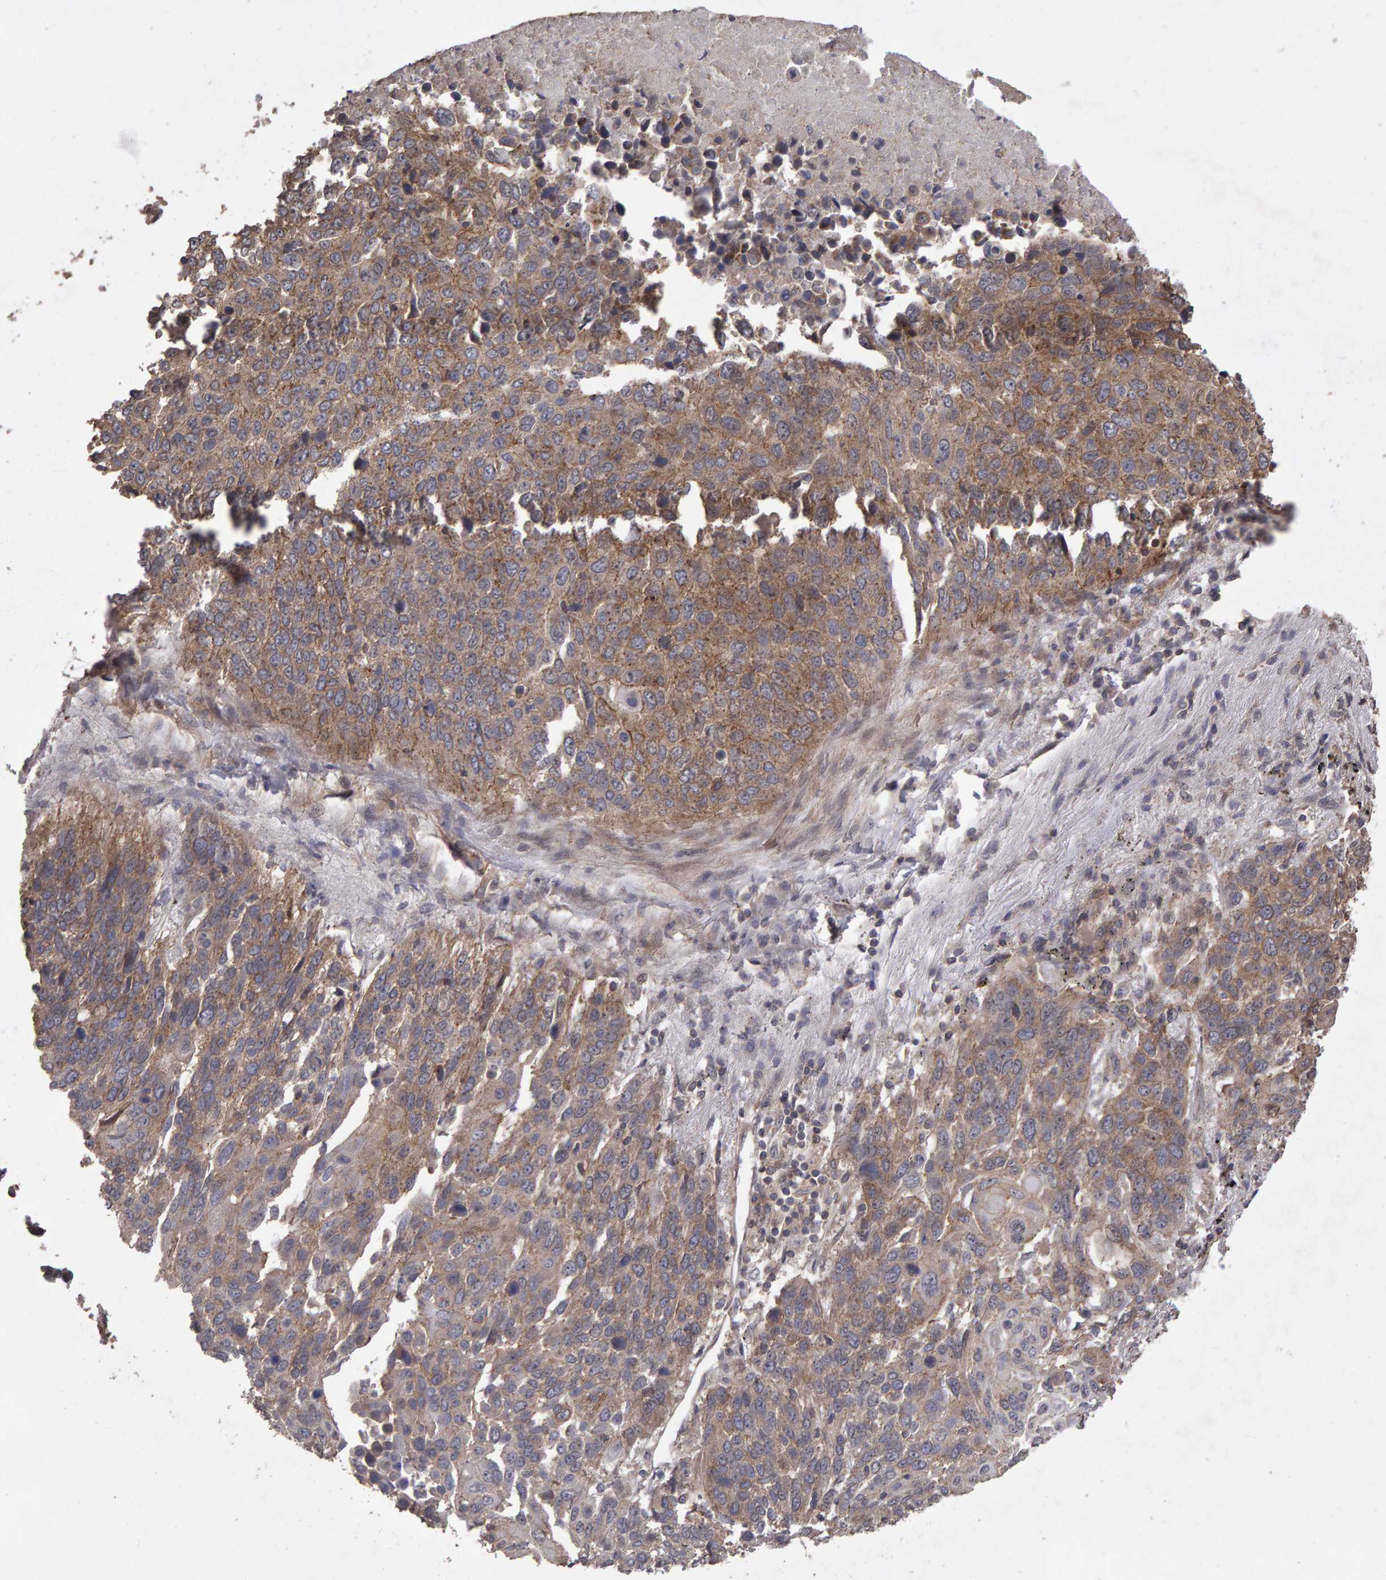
{"staining": {"intensity": "strong", "quantity": ">75%", "location": "cytoplasmic/membranous"}, "tissue": "lung cancer", "cell_type": "Tumor cells", "image_type": "cancer", "snomed": [{"axis": "morphology", "description": "Squamous cell carcinoma, NOS"}, {"axis": "topography", "description": "Lung"}], "caption": "An image showing strong cytoplasmic/membranous staining in about >75% of tumor cells in squamous cell carcinoma (lung), as visualized by brown immunohistochemical staining.", "gene": "SCRIB", "patient": {"sex": "male", "age": 66}}